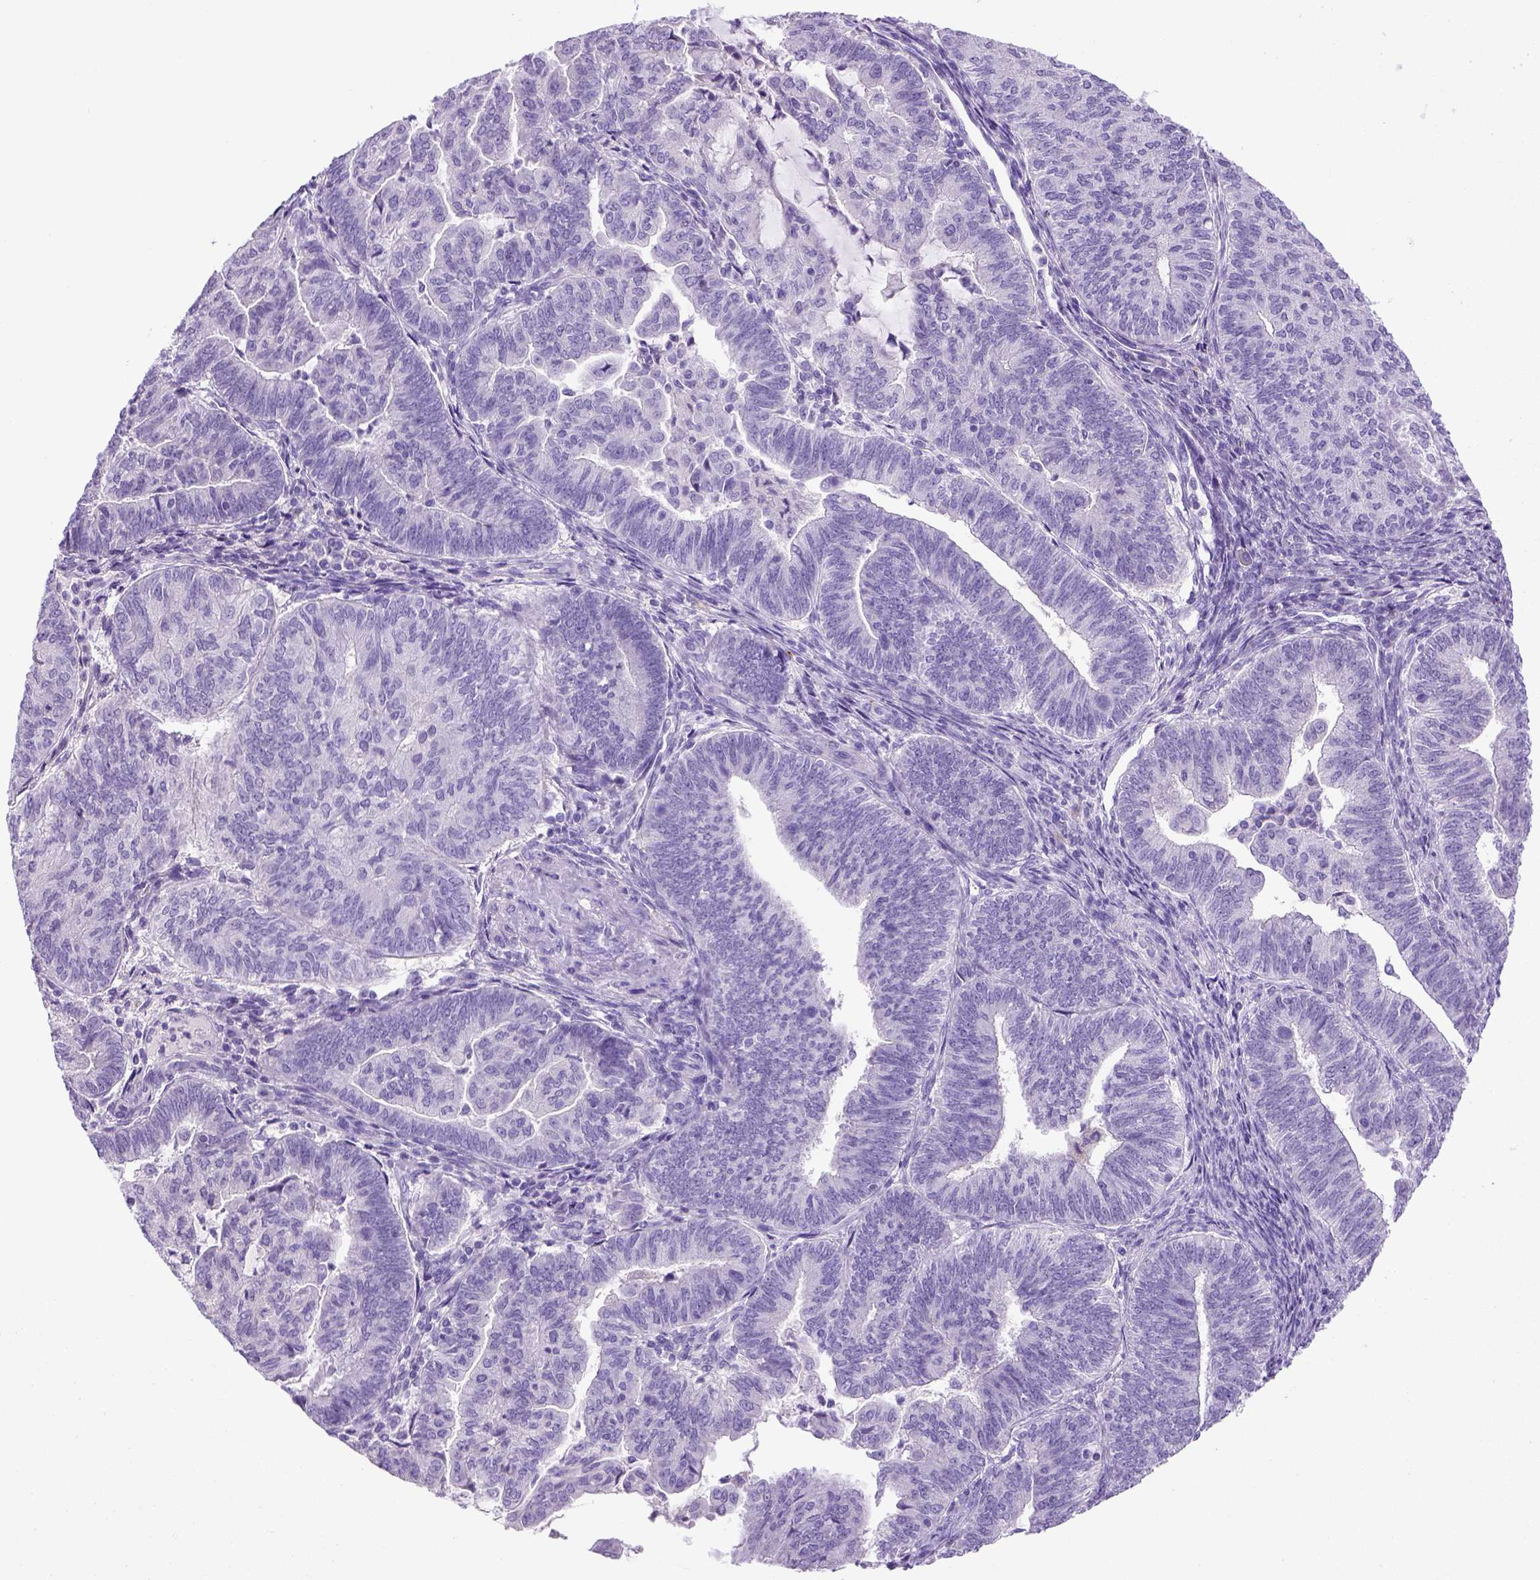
{"staining": {"intensity": "negative", "quantity": "none", "location": "none"}, "tissue": "endometrial cancer", "cell_type": "Tumor cells", "image_type": "cancer", "snomed": [{"axis": "morphology", "description": "Adenocarcinoma, NOS"}, {"axis": "topography", "description": "Endometrium"}], "caption": "Protein analysis of endometrial adenocarcinoma displays no significant expression in tumor cells. (Brightfield microscopy of DAB (3,3'-diaminobenzidine) IHC at high magnification).", "gene": "KRT71", "patient": {"sex": "female", "age": 82}}